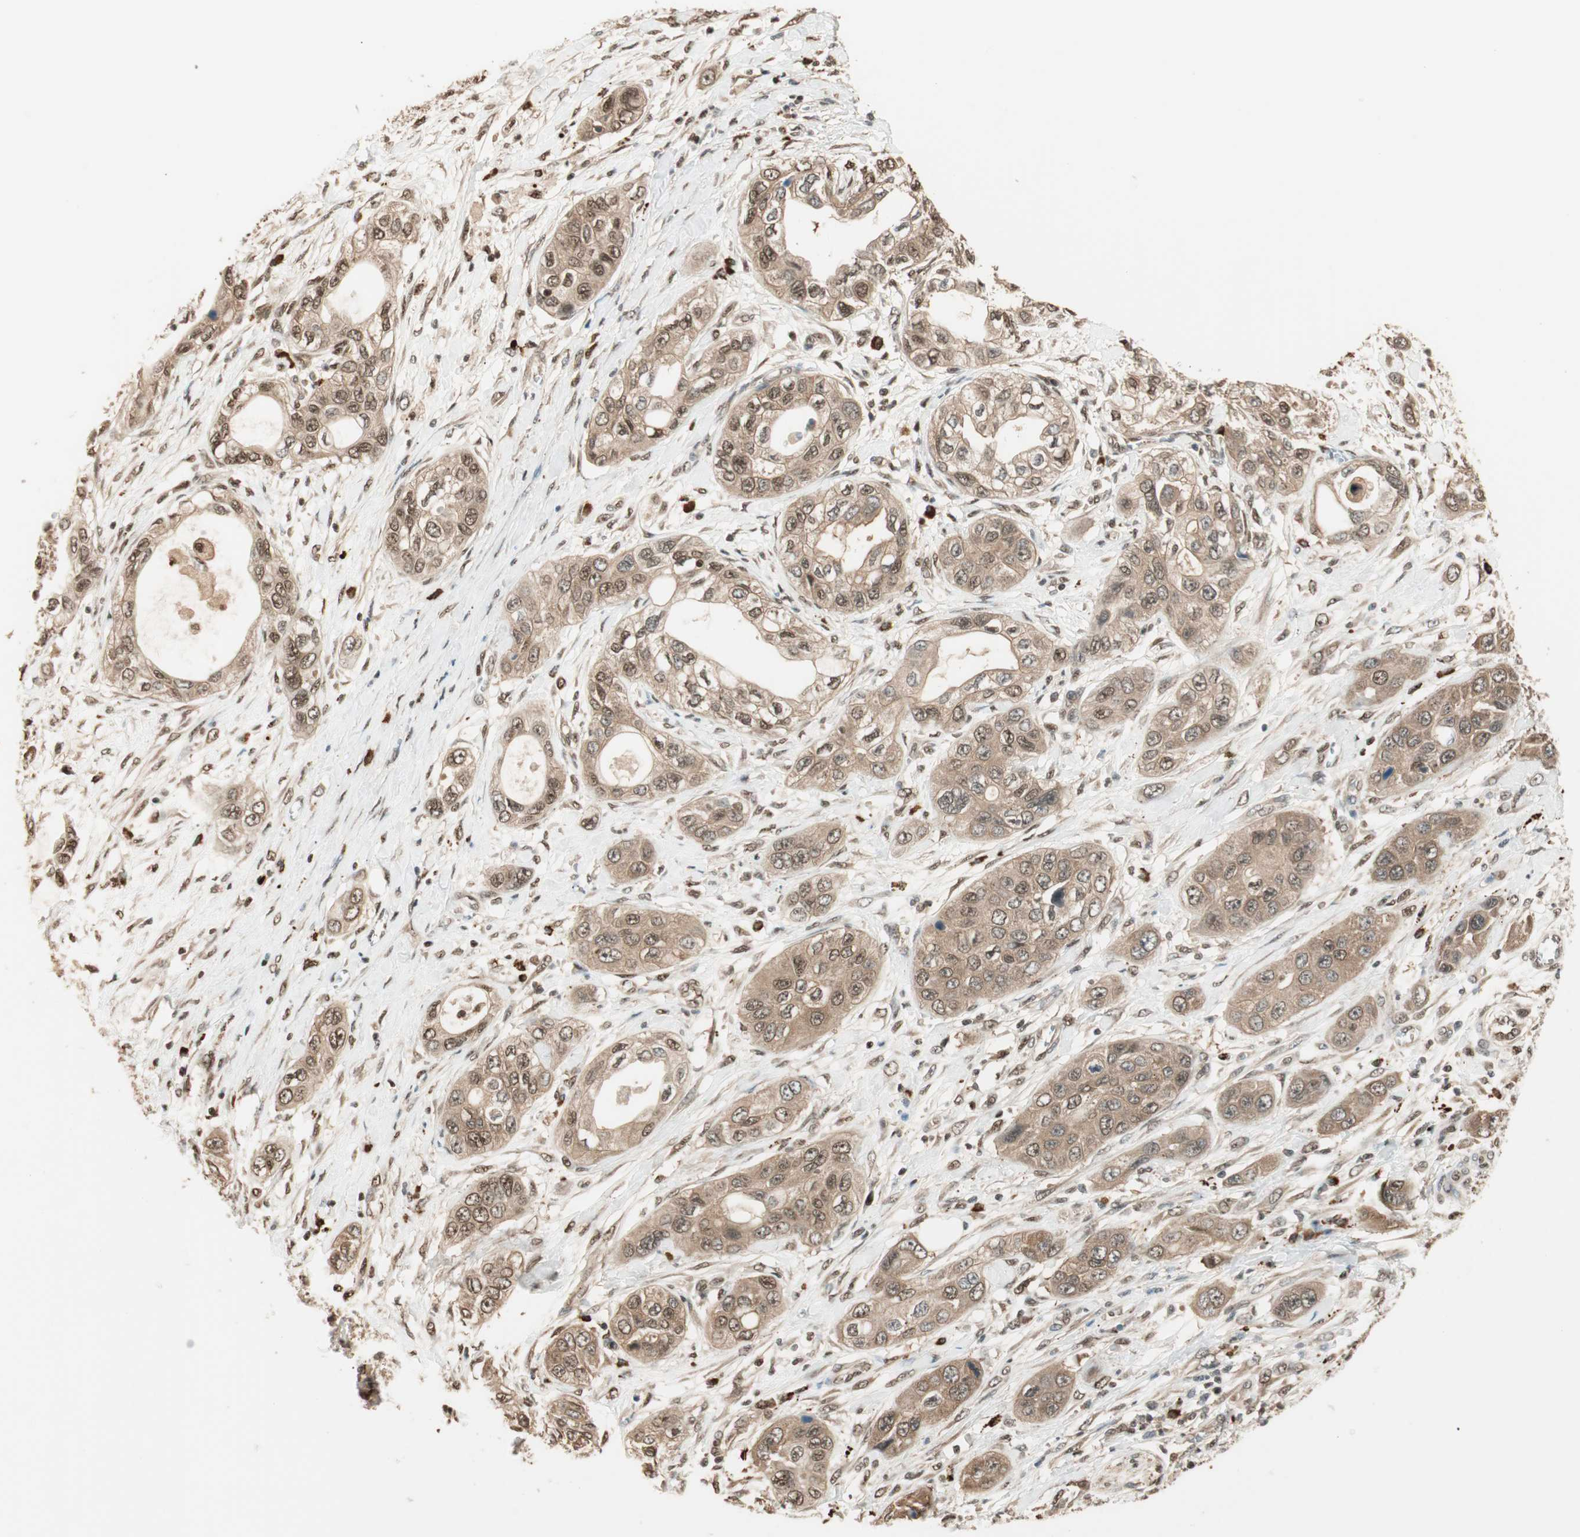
{"staining": {"intensity": "moderate", "quantity": ">75%", "location": "cytoplasmic/membranous,nuclear"}, "tissue": "pancreatic cancer", "cell_type": "Tumor cells", "image_type": "cancer", "snomed": [{"axis": "morphology", "description": "Adenocarcinoma, NOS"}, {"axis": "topography", "description": "Pancreas"}], "caption": "Protein expression analysis of pancreatic adenocarcinoma reveals moderate cytoplasmic/membranous and nuclear expression in approximately >75% of tumor cells. (IHC, brightfield microscopy, high magnification).", "gene": "ZNF443", "patient": {"sex": "female", "age": 70}}